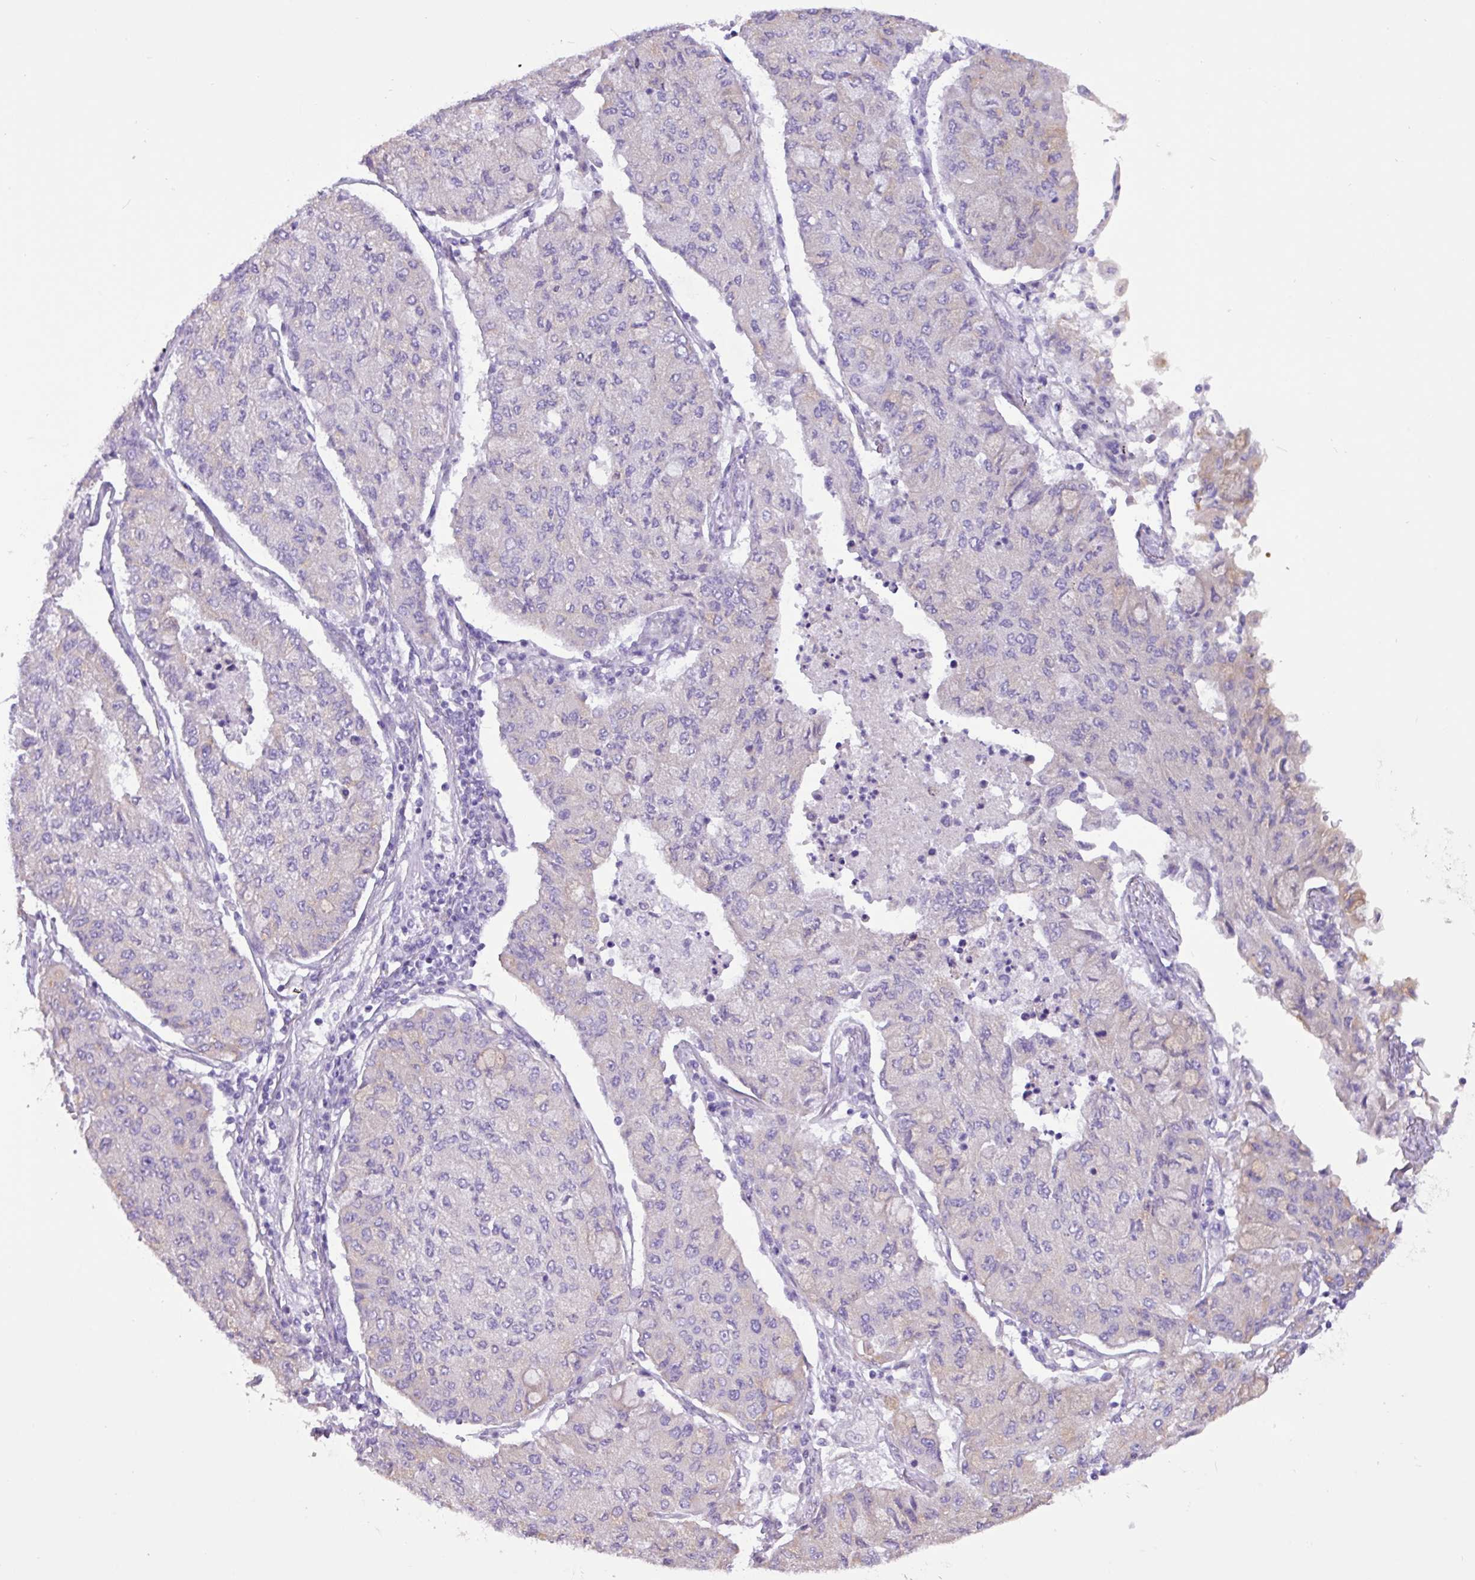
{"staining": {"intensity": "negative", "quantity": "none", "location": "none"}, "tissue": "lung cancer", "cell_type": "Tumor cells", "image_type": "cancer", "snomed": [{"axis": "morphology", "description": "Squamous cell carcinoma, NOS"}, {"axis": "topography", "description": "Lung"}], "caption": "This is a histopathology image of immunohistochemistry staining of lung squamous cell carcinoma, which shows no staining in tumor cells.", "gene": "SLC38A1", "patient": {"sex": "male", "age": 74}}